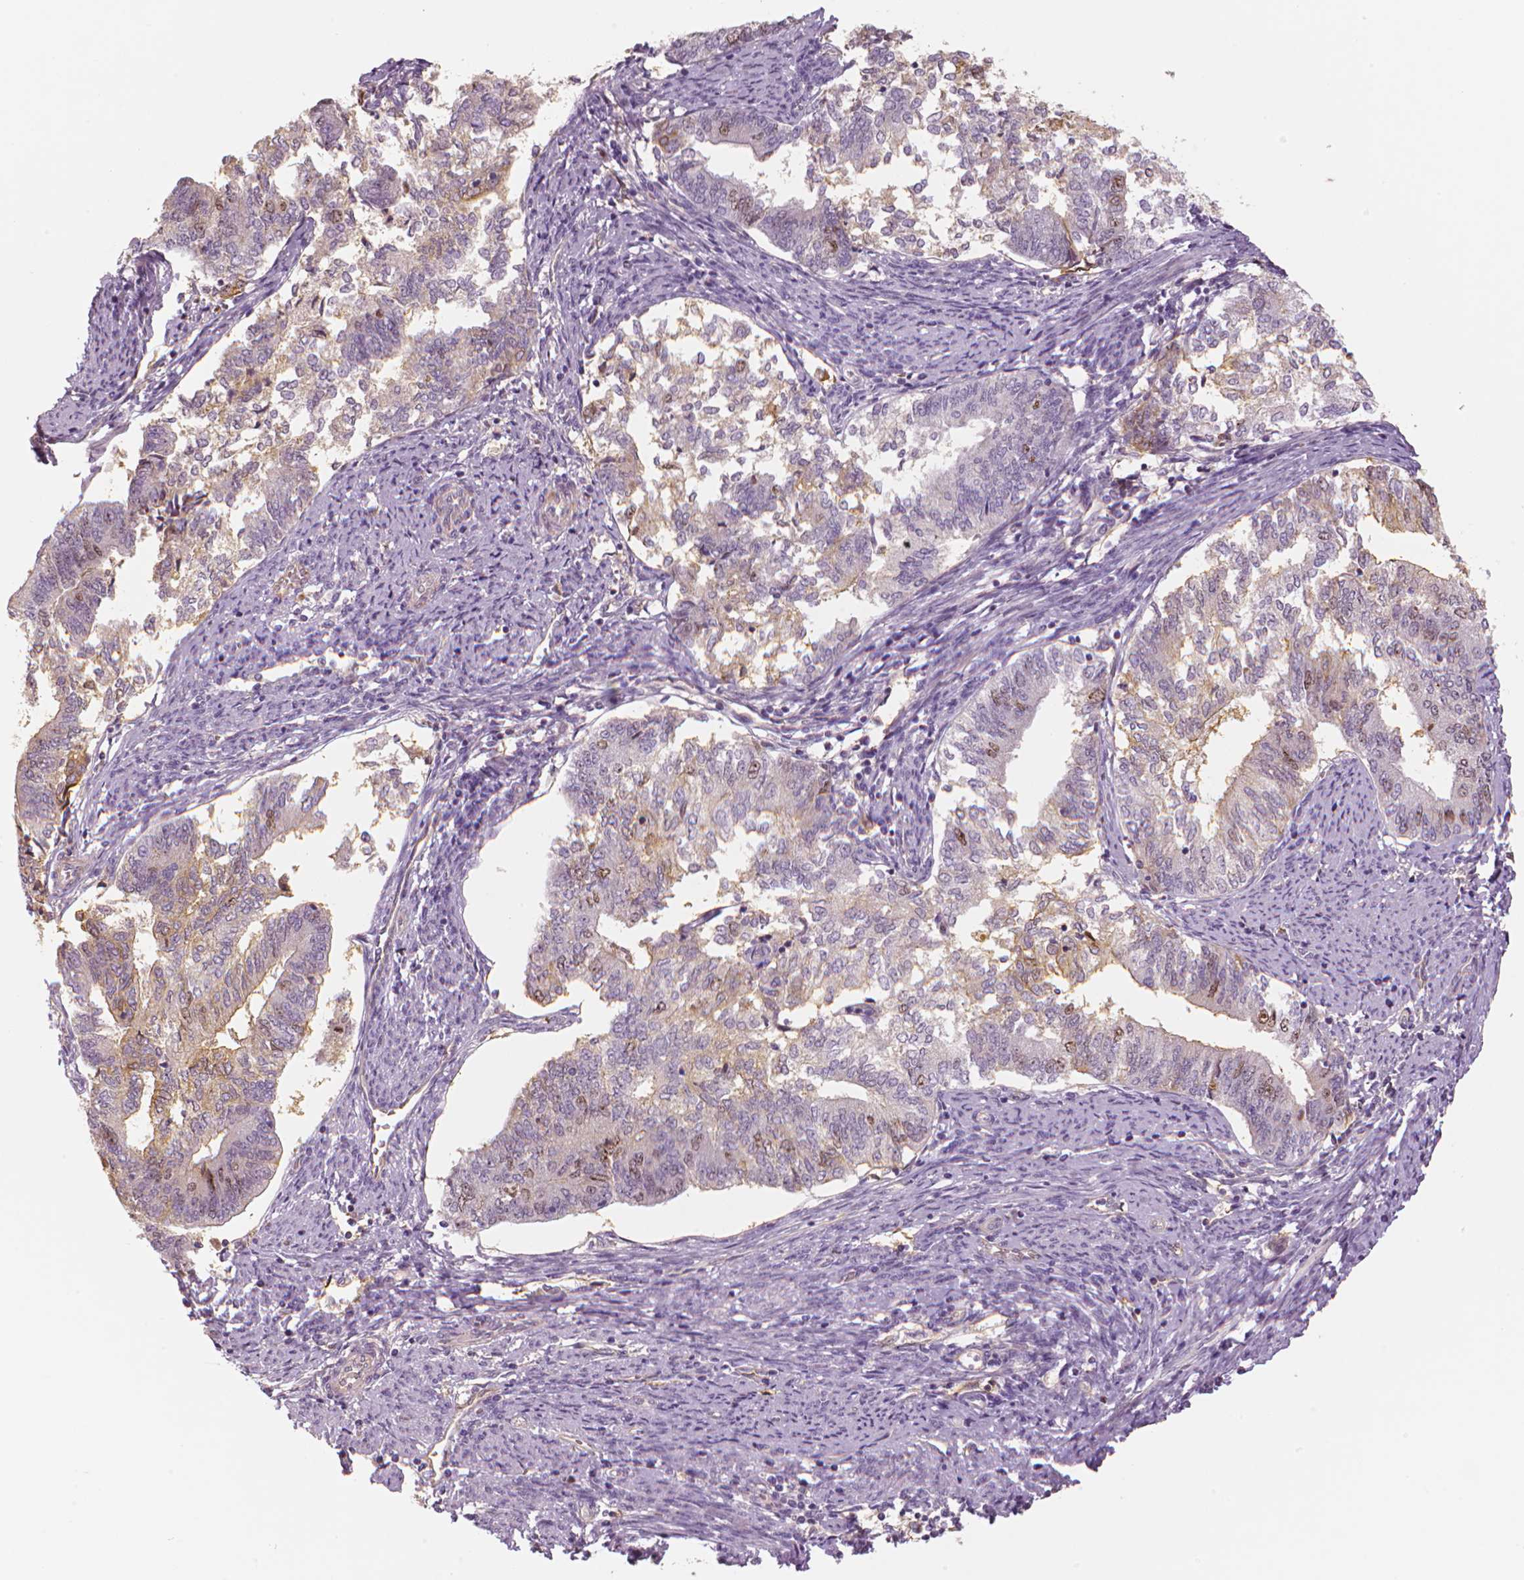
{"staining": {"intensity": "moderate", "quantity": "<25%", "location": "cytoplasmic/membranous"}, "tissue": "endometrial cancer", "cell_type": "Tumor cells", "image_type": "cancer", "snomed": [{"axis": "morphology", "description": "Adenocarcinoma, NOS"}, {"axis": "topography", "description": "Endometrium"}], "caption": "Immunohistochemical staining of human adenocarcinoma (endometrial) demonstrates low levels of moderate cytoplasmic/membranous expression in approximately <25% of tumor cells. The protein of interest is shown in brown color, while the nuclei are stained blue.", "gene": "MKI67", "patient": {"sex": "female", "age": 65}}